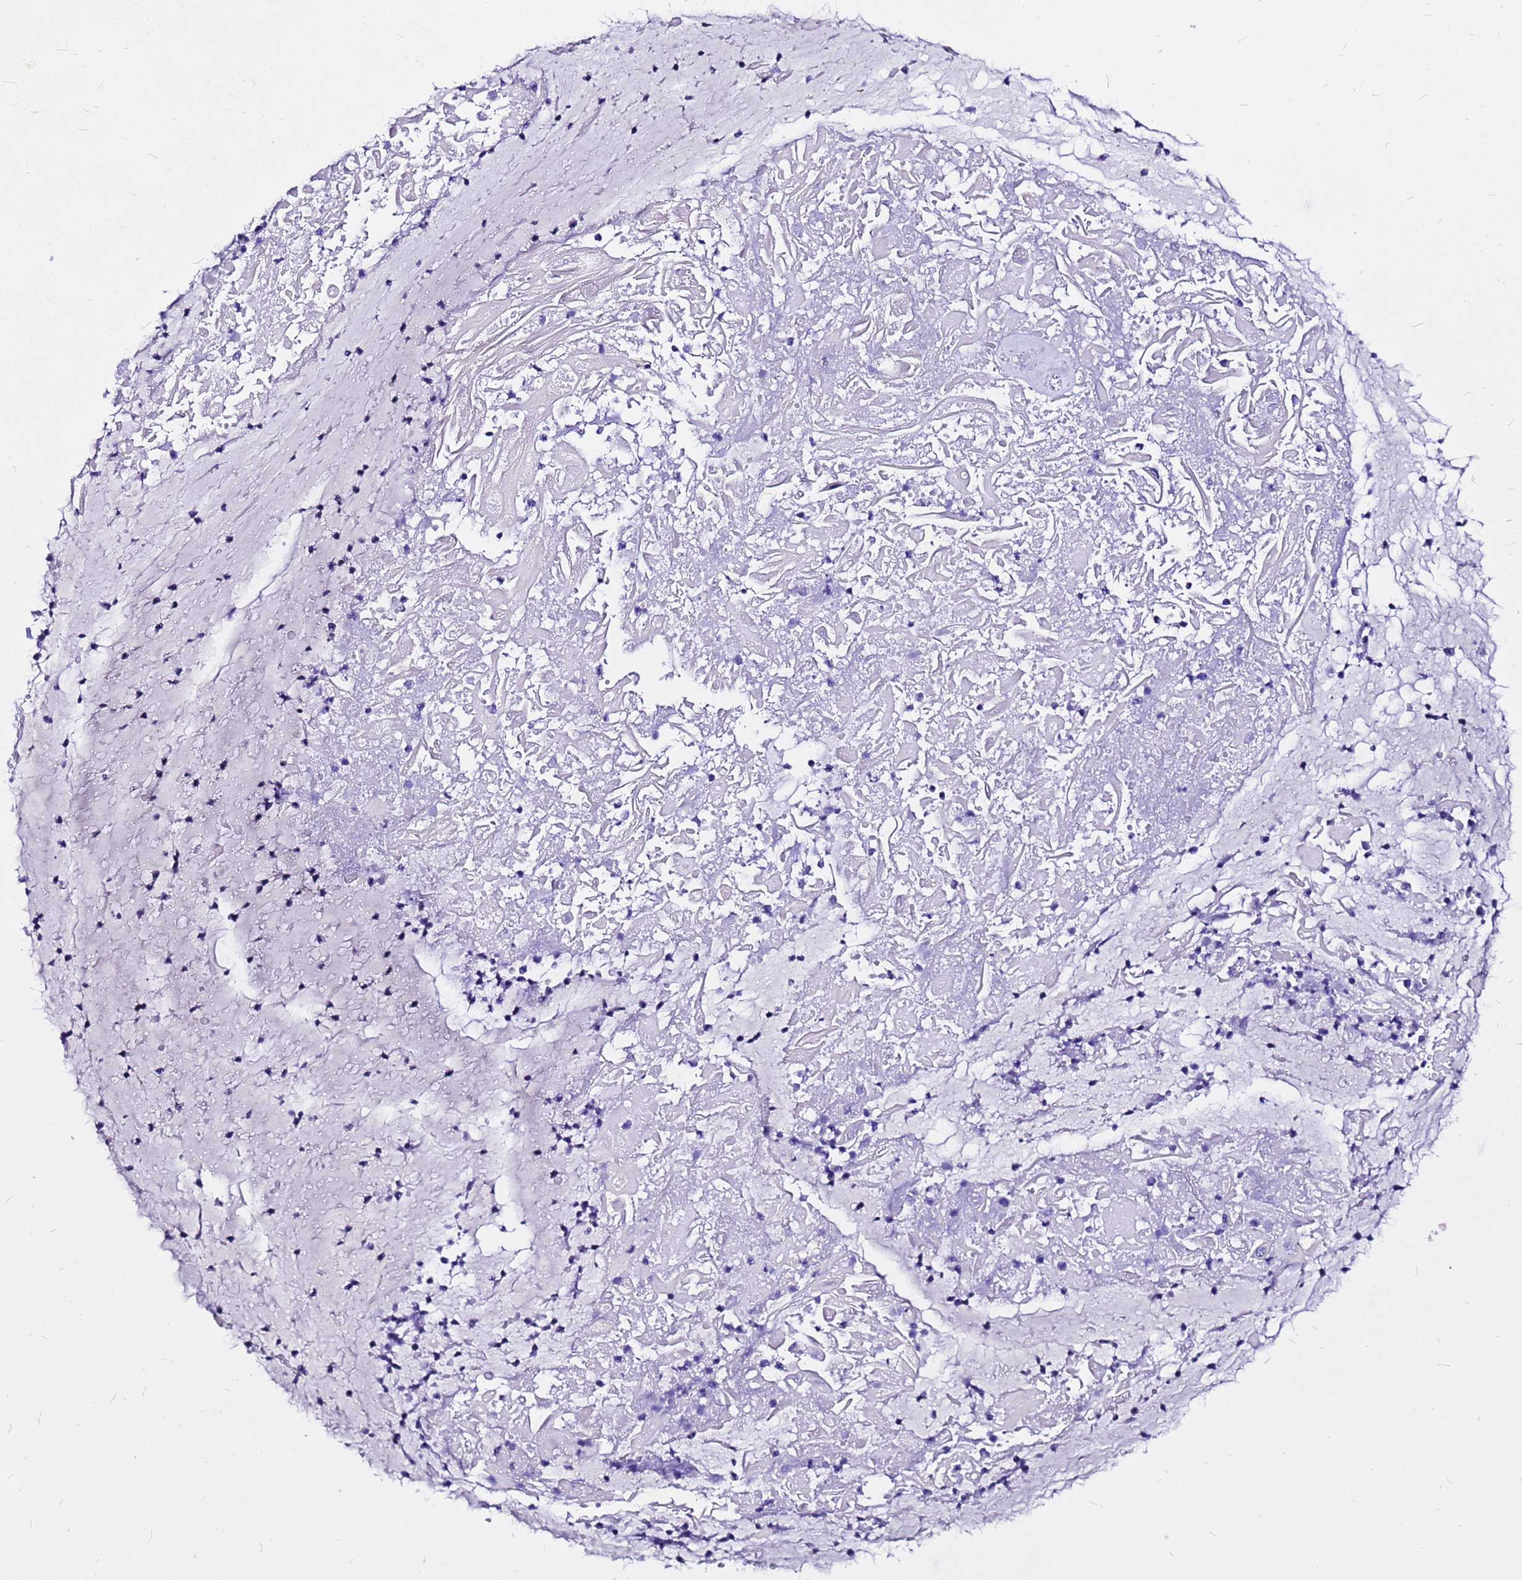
{"staining": {"intensity": "negative", "quantity": "none", "location": "none"}, "tissue": "adipose tissue", "cell_type": "Adipocytes", "image_type": "normal", "snomed": [{"axis": "morphology", "description": "Normal tissue, NOS"}, {"axis": "topography", "description": "Lymph node"}, {"axis": "topography", "description": "Cartilage tissue"}, {"axis": "topography", "description": "Bronchus"}], "caption": "DAB immunohistochemical staining of benign adipose tissue shows no significant positivity in adipocytes. Brightfield microscopy of IHC stained with DAB (brown) and hematoxylin (blue), captured at high magnification.", "gene": "HERC4", "patient": {"sex": "male", "age": 63}}